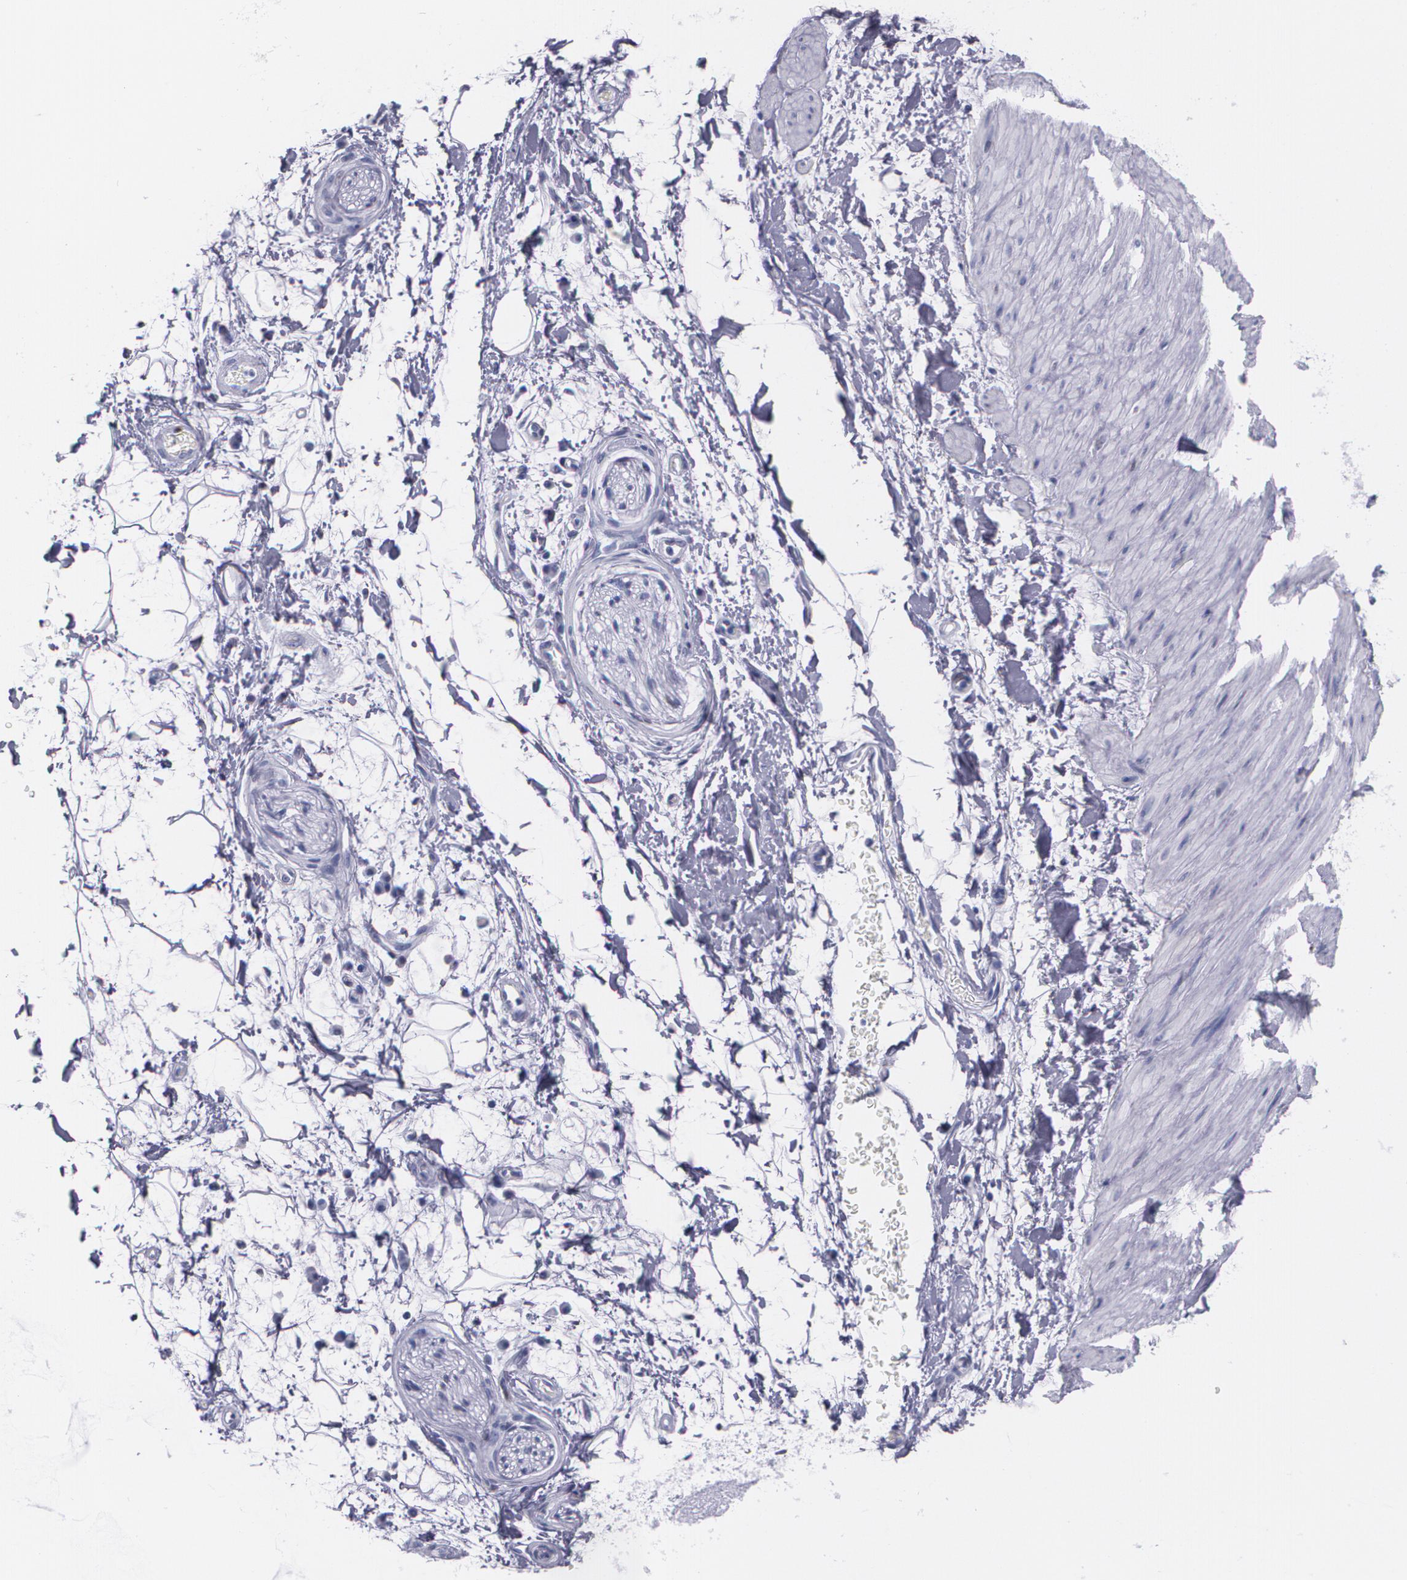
{"staining": {"intensity": "negative", "quantity": "none", "location": "none"}, "tissue": "adipose tissue", "cell_type": "Adipocytes", "image_type": "normal", "snomed": [{"axis": "morphology", "description": "Normal tissue, NOS"}, {"axis": "topography", "description": "Soft tissue"}], "caption": "A histopathology image of adipose tissue stained for a protein shows no brown staining in adipocytes.", "gene": "TP53", "patient": {"sex": "male", "age": 72}}